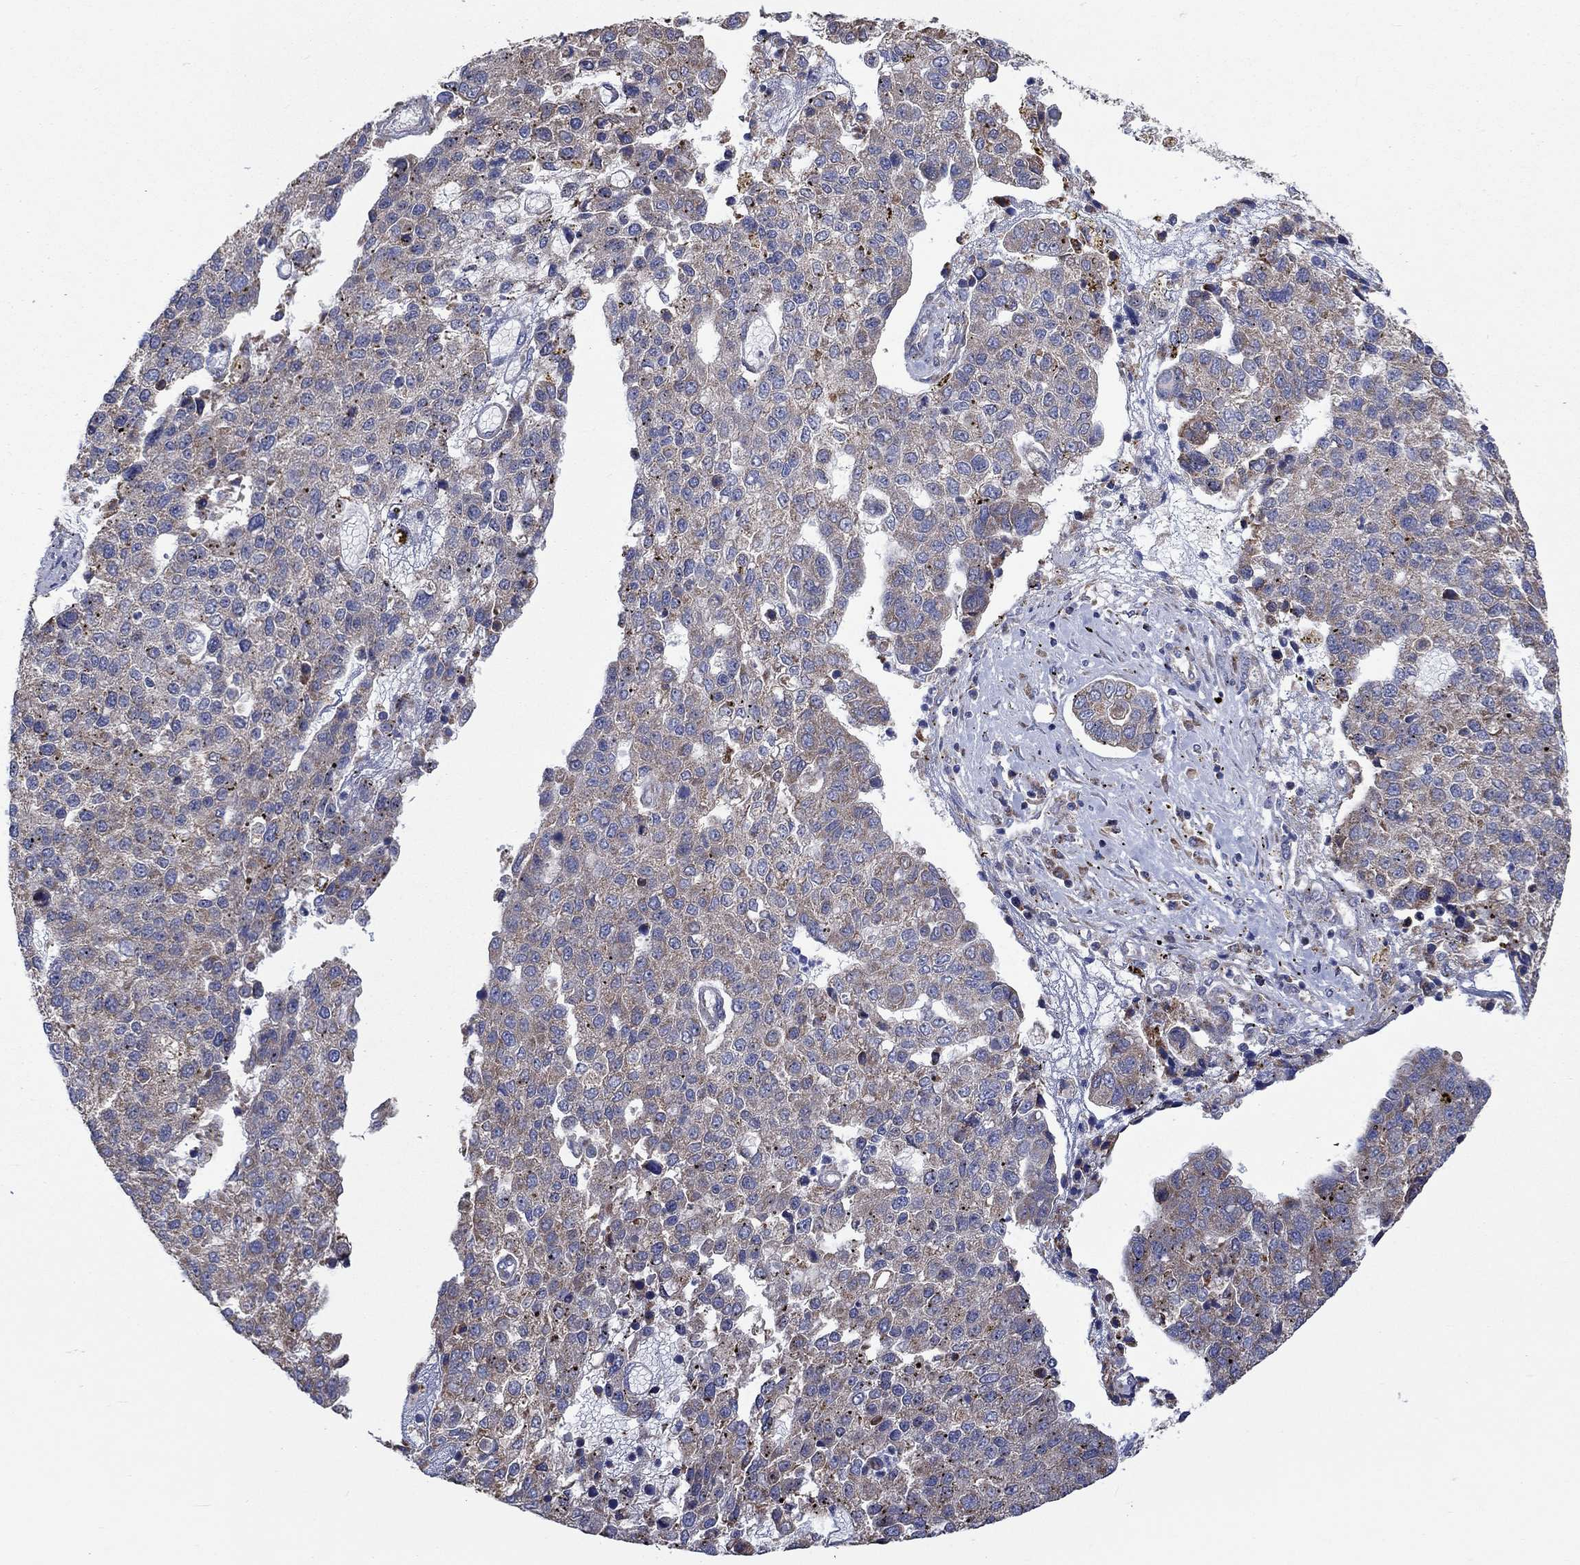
{"staining": {"intensity": "negative", "quantity": "none", "location": "none"}, "tissue": "pancreatic cancer", "cell_type": "Tumor cells", "image_type": "cancer", "snomed": [{"axis": "morphology", "description": "Adenocarcinoma, NOS"}, {"axis": "topography", "description": "Pancreas"}], "caption": "The immunohistochemistry histopathology image has no significant staining in tumor cells of pancreatic adenocarcinoma tissue.", "gene": "RPLP0", "patient": {"sex": "female", "age": 61}}